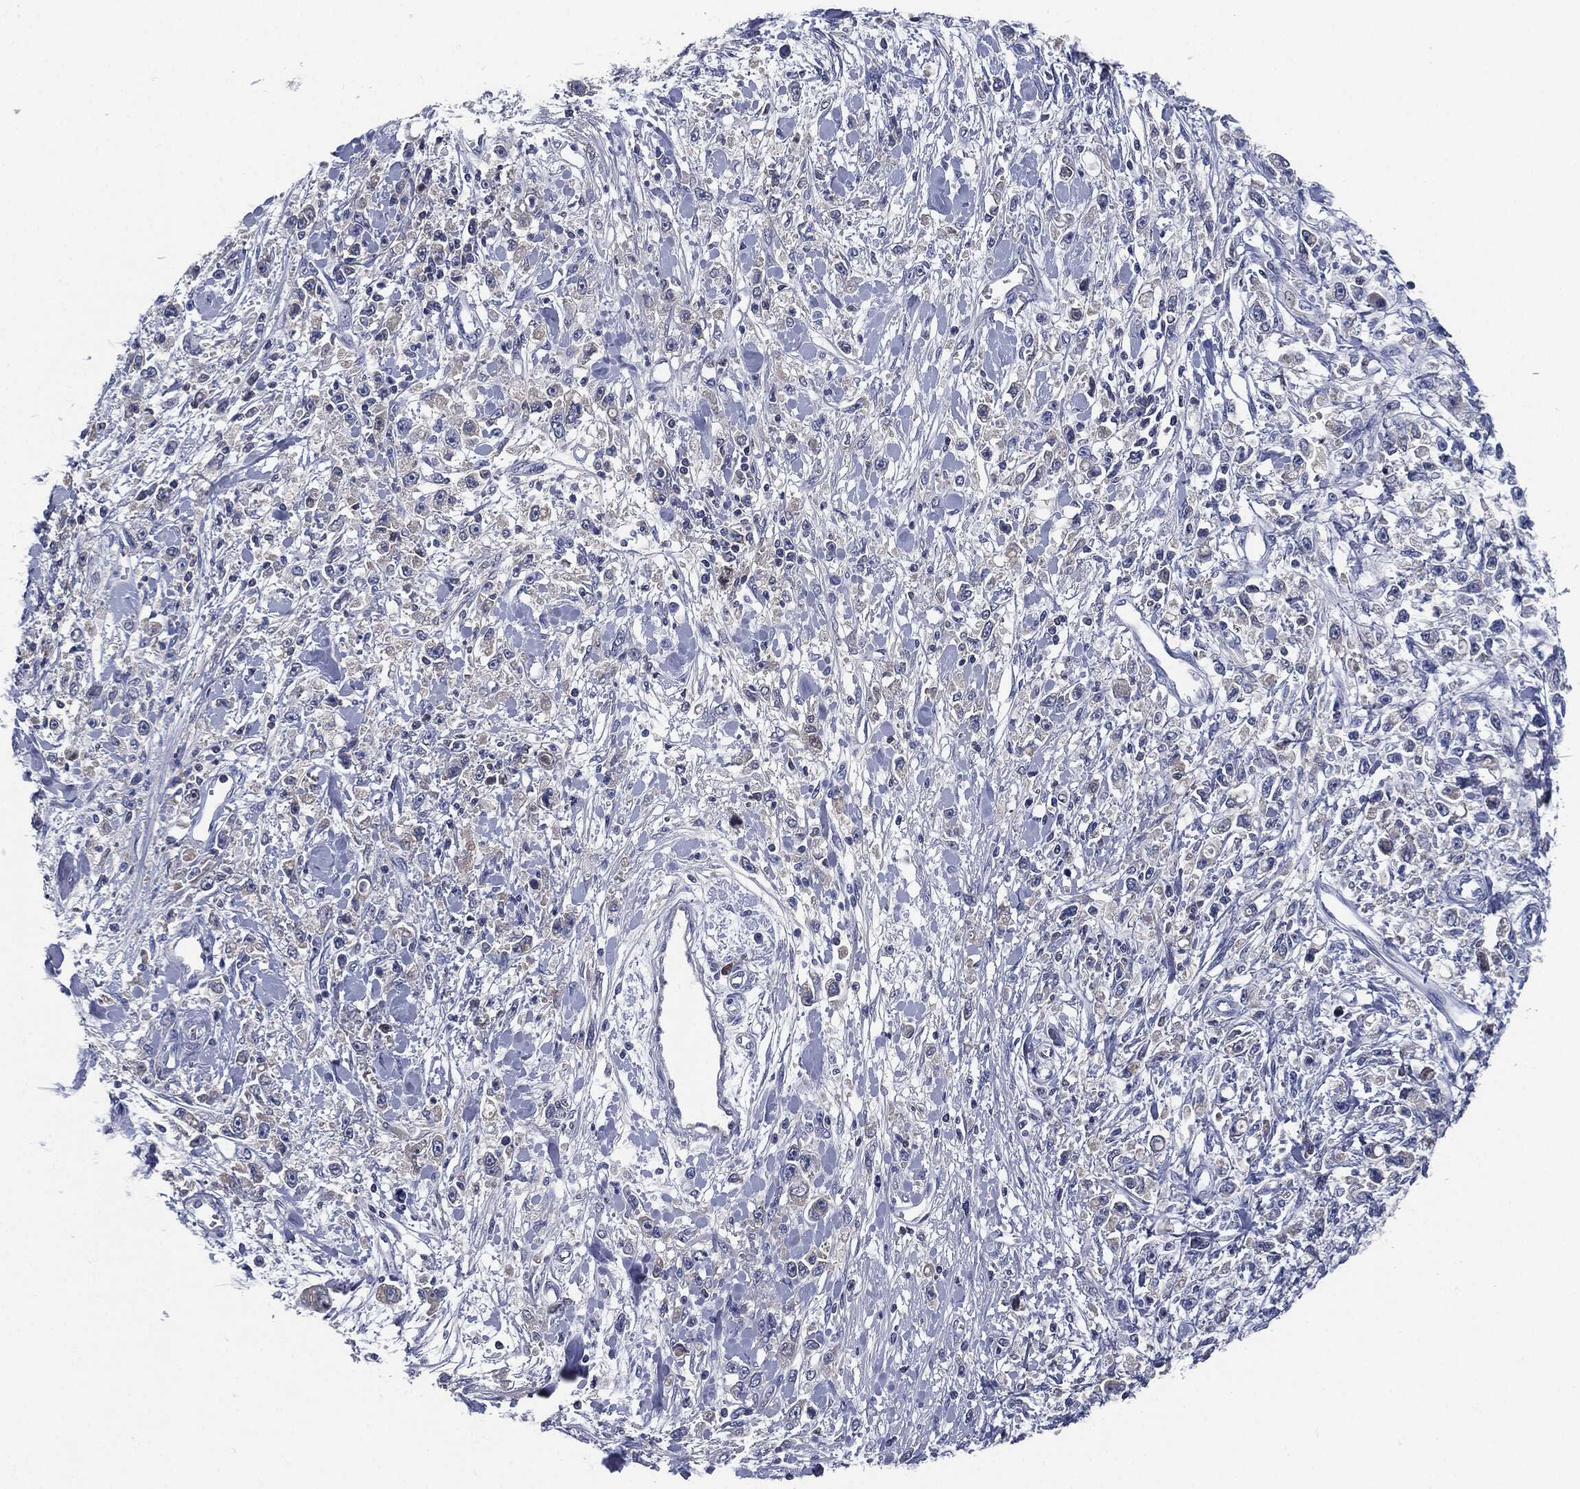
{"staining": {"intensity": "negative", "quantity": "none", "location": "none"}, "tissue": "stomach cancer", "cell_type": "Tumor cells", "image_type": "cancer", "snomed": [{"axis": "morphology", "description": "Adenocarcinoma, NOS"}, {"axis": "topography", "description": "Stomach"}], "caption": "IHC of human stomach cancer (adenocarcinoma) shows no expression in tumor cells. (Stains: DAB (3,3'-diaminobenzidine) immunohistochemistry (IHC) with hematoxylin counter stain, Microscopy: brightfield microscopy at high magnification).", "gene": "SIGLEC7", "patient": {"sex": "female", "age": 59}}